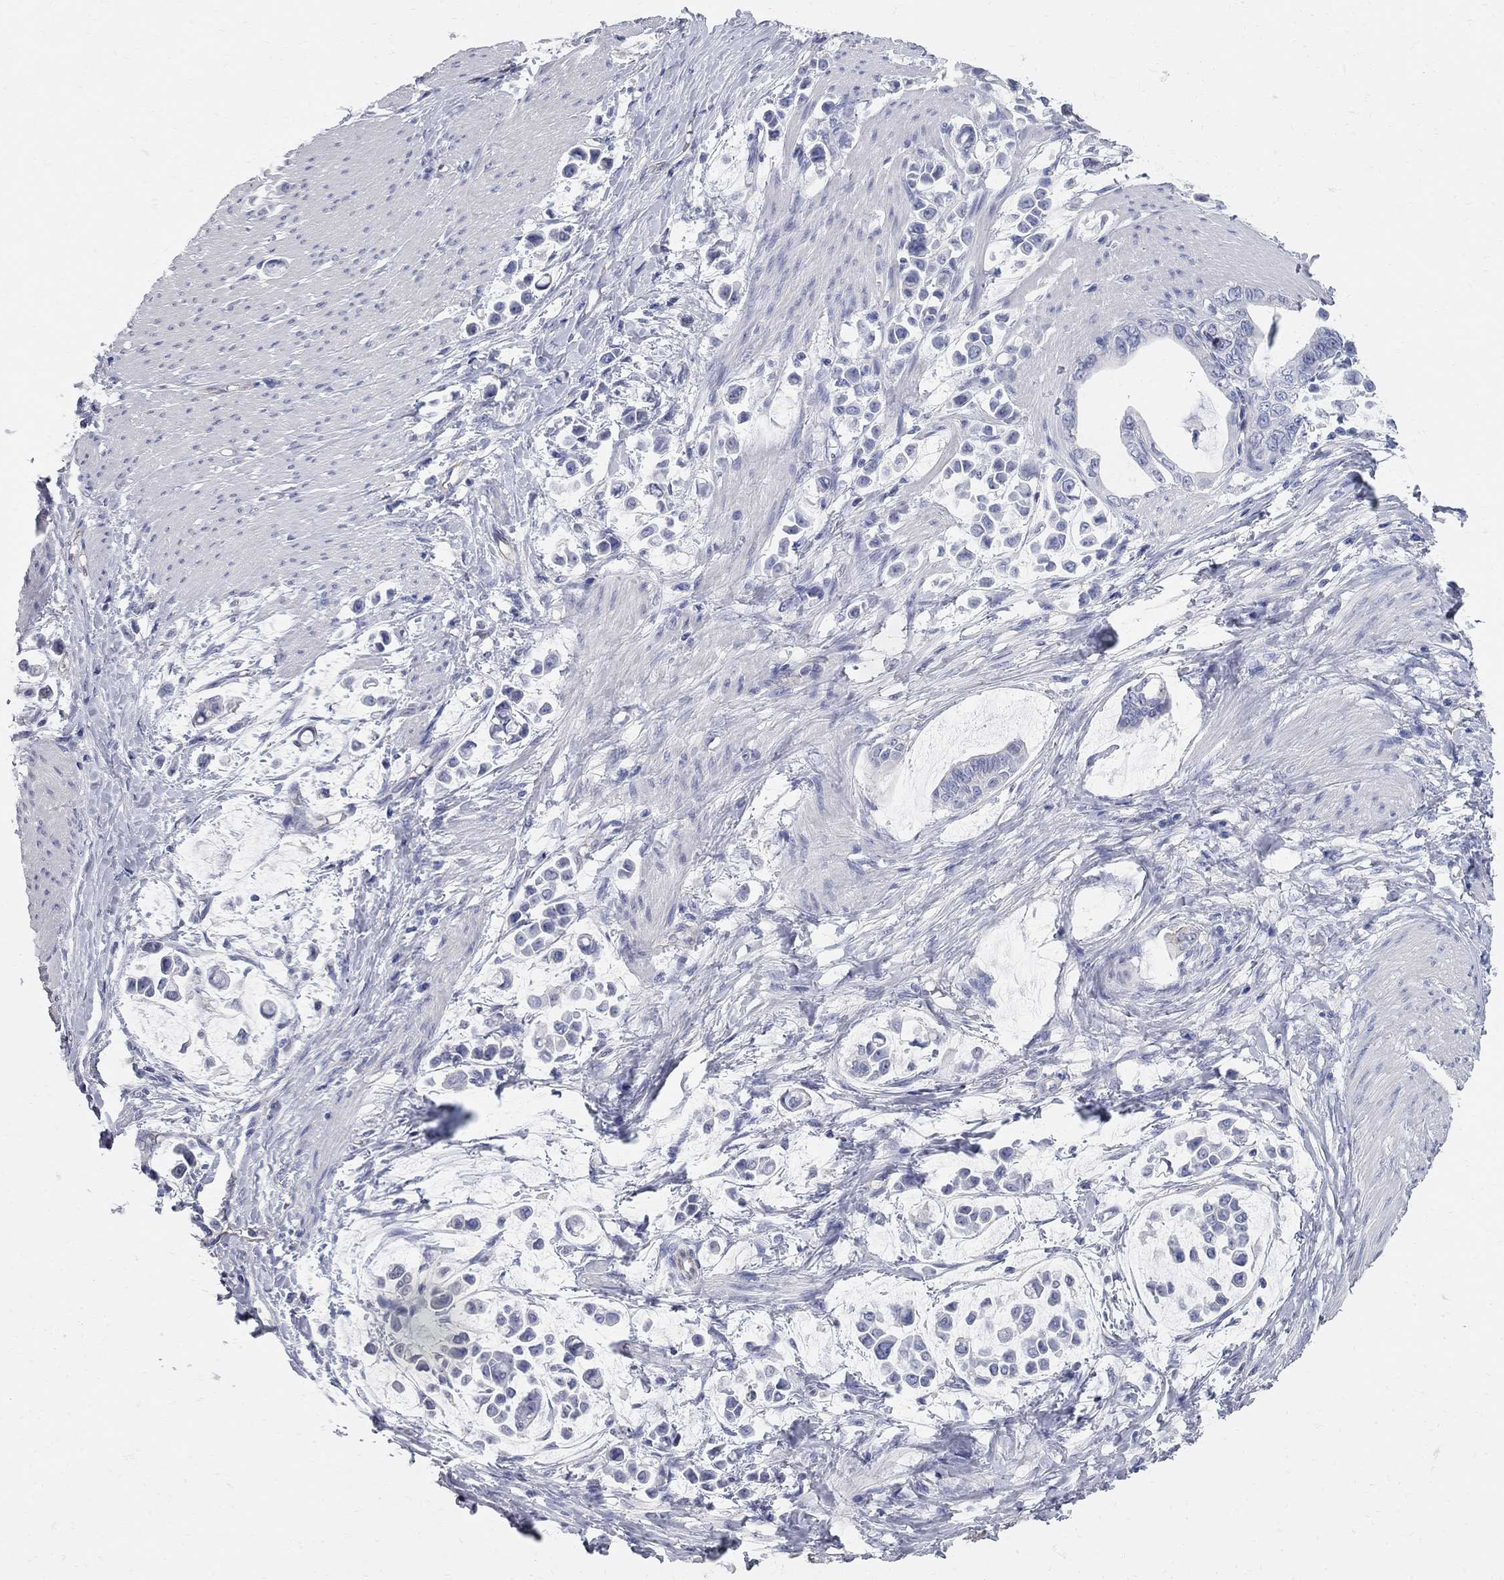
{"staining": {"intensity": "negative", "quantity": "none", "location": "none"}, "tissue": "stomach cancer", "cell_type": "Tumor cells", "image_type": "cancer", "snomed": [{"axis": "morphology", "description": "Adenocarcinoma, NOS"}, {"axis": "topography", "description": "Stomach"}], "caption": "Photomicrograph shows no significant protein expression in tumor cells of stomach cancer (adenocarcinoma).", "gene": "AOX1", "patient": {"sex": "male", "age": 82}}